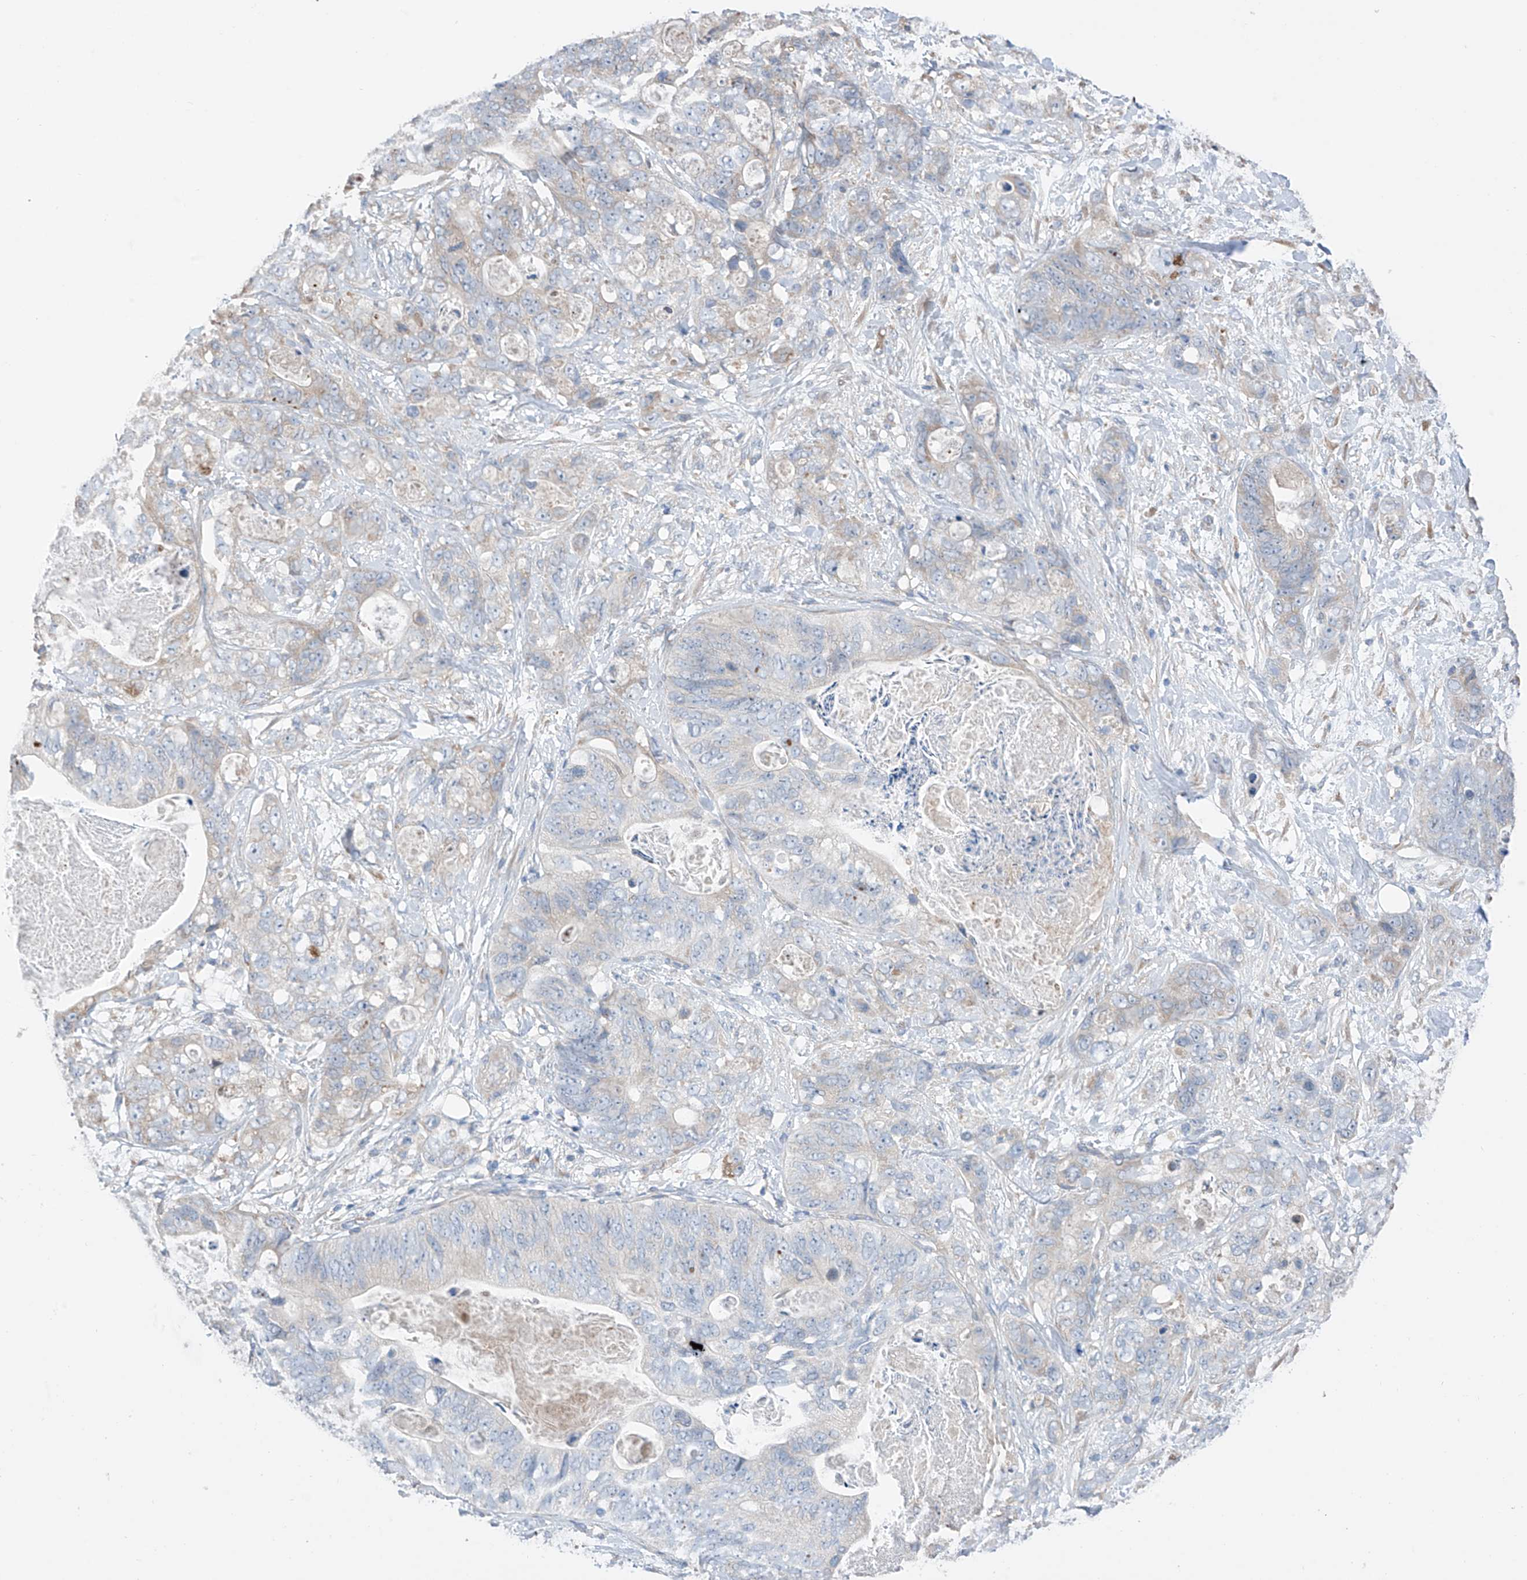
{"staining": {"intensity": "negative", "quantity": "none", "location": "none"}, "tissue": "stomach cancer", "cell_type": "Tumor cells", "image_type": "cancer", "snomed": [{"axis": "morphology", "description": "Normal tissue, NOS"}, {"axis": "morphology", "description": "Adenocarcinoma, NOS"}, {"axis": "topography", "description": "Stomach"}], "caption": "This is a photomicrograph of immunohistochemistry (IHC) staining of stomach adenocarcinoma, which shows no positivity in tumor cells.", "gene": "REC8", "patient": {"sex": "female", "age": 89}}